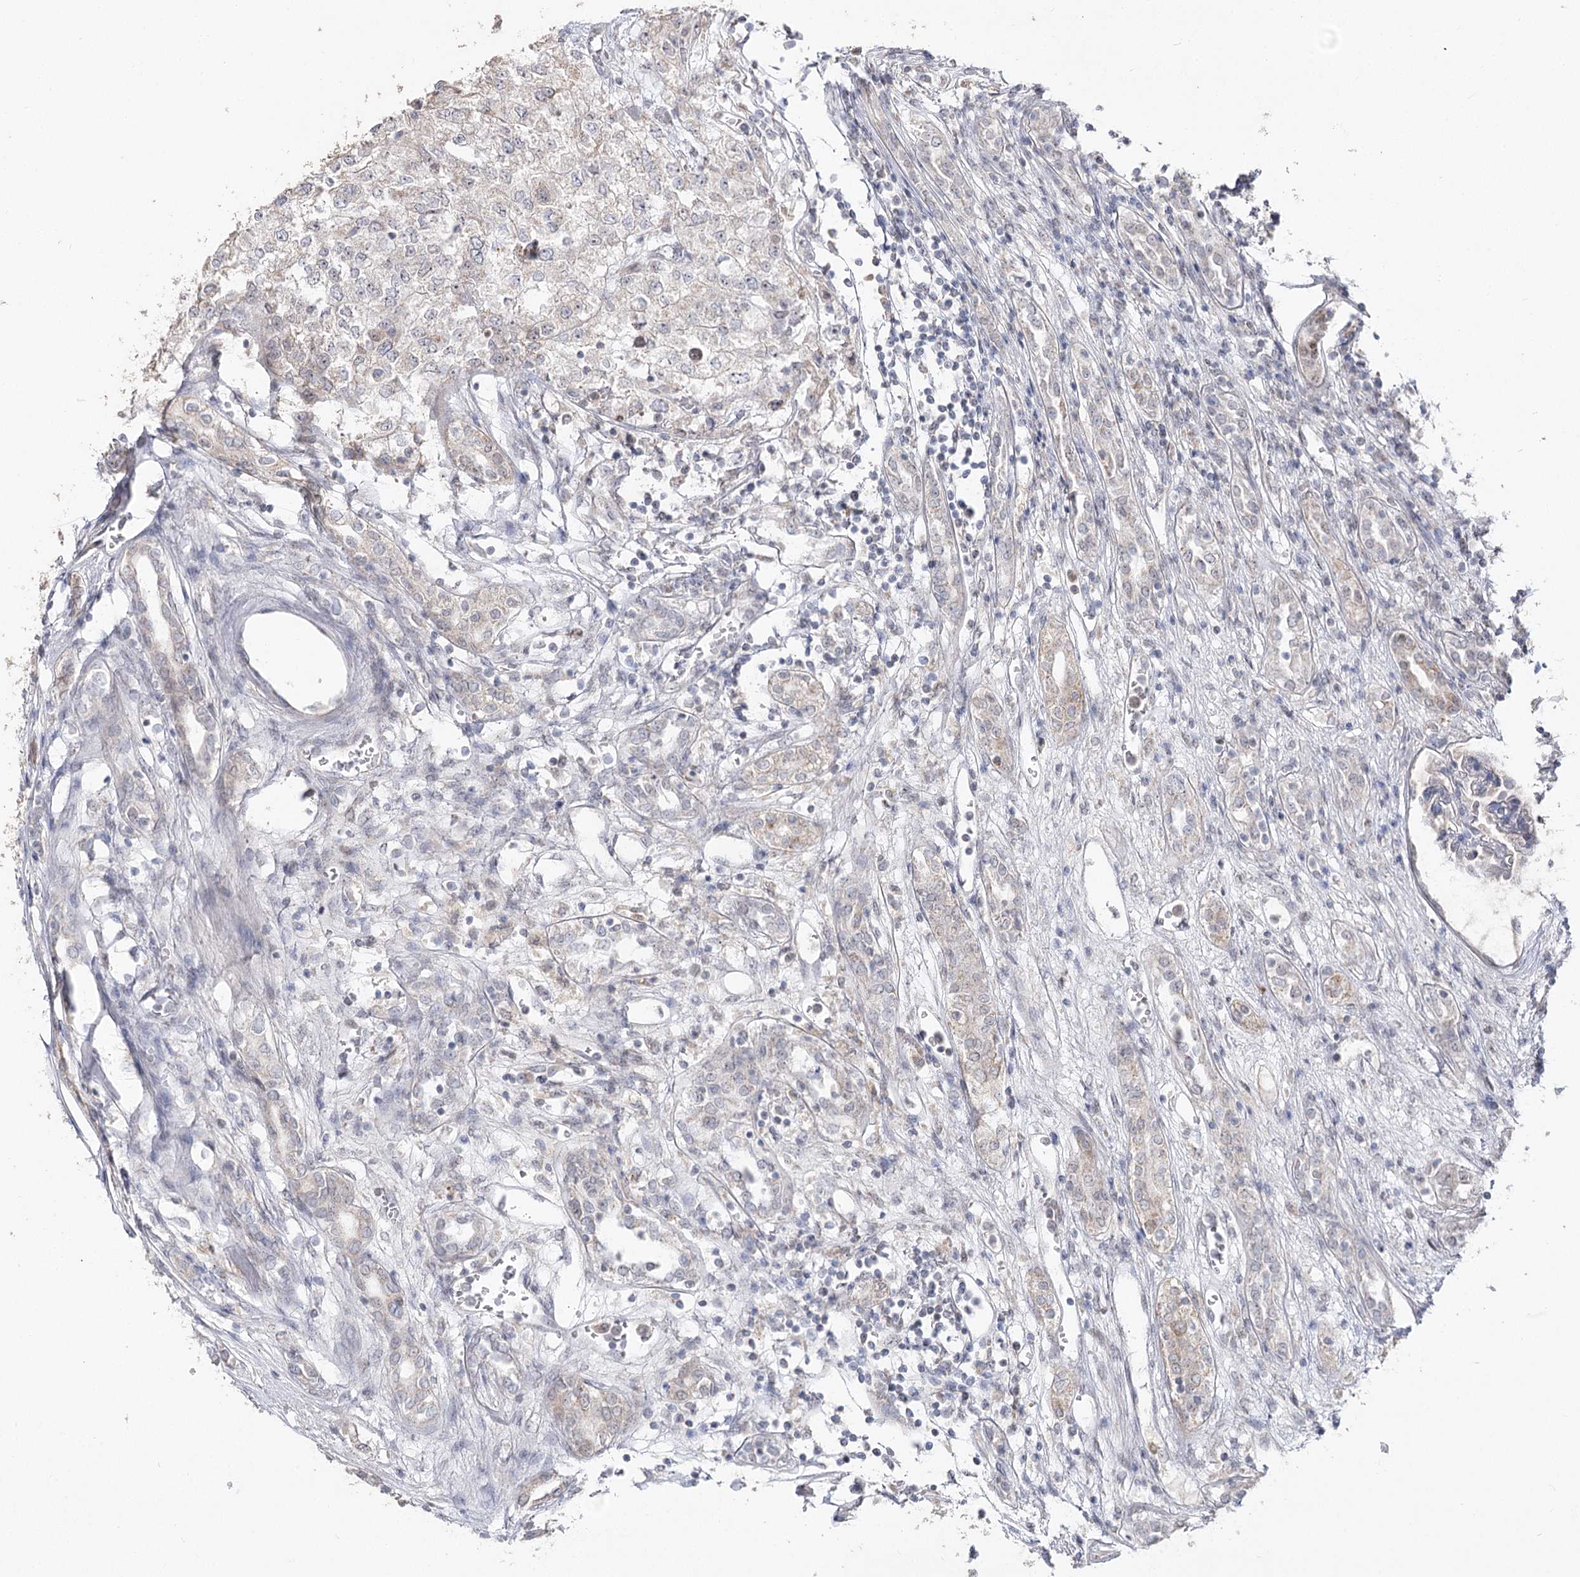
{"staining": {"intensity": "negative", "quantity": "none", "location": "none"}, "tissue": "renal cancer", "cell_type": "Tumor cells", "image_type": "cancer", "snomed": [{"axis": "morphology", "description": "Adenocarcinoma, NOS"}, {"axis": "topography", "description": "Kidney"}], "caption": "This is a image of immunohistochemistry (IHC) staining of renal cancer (adenocarcinoma), which shows no staining in tumor cells. Nuclei are stained in blue.", "gene": "RUFY4", "patient": {"sex": "female", "age": 54}}